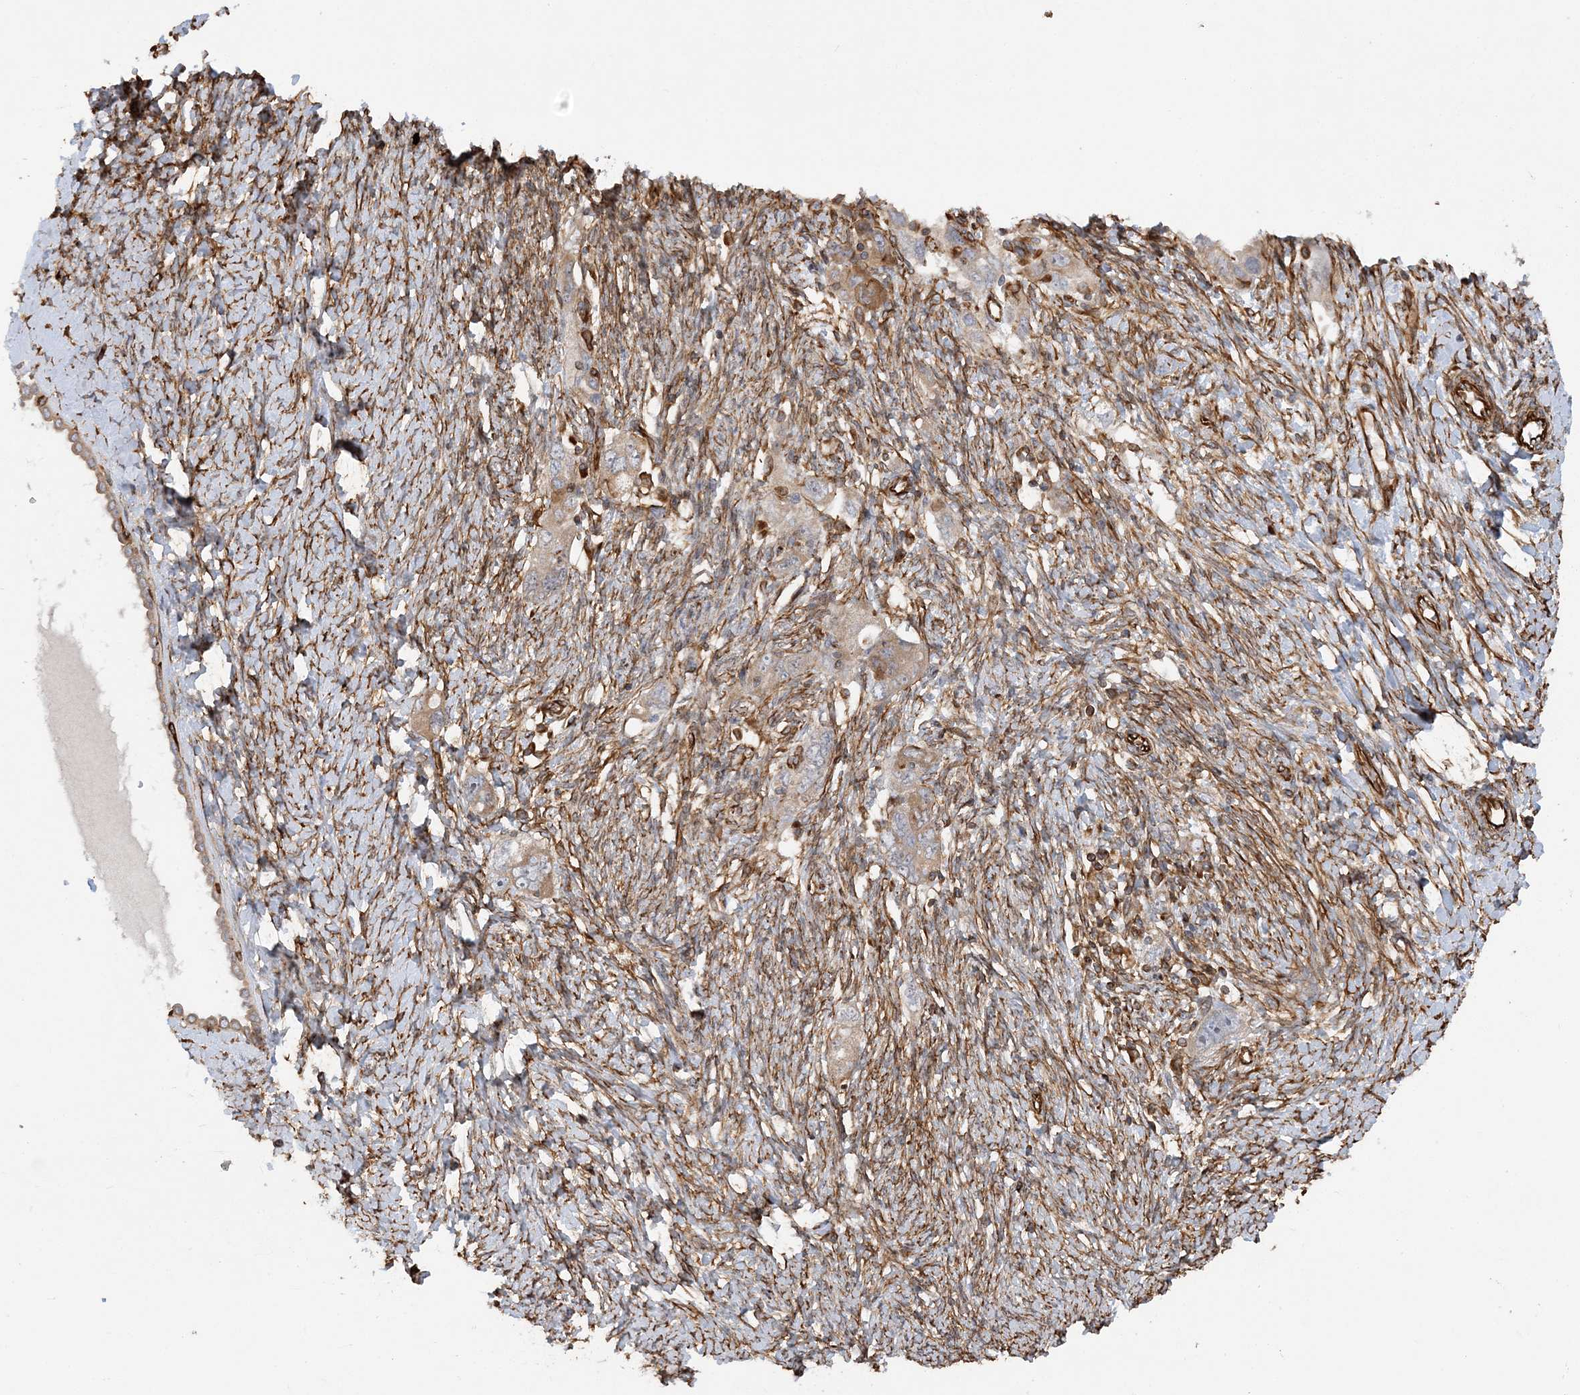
{"staining": {"intensity": "weak", "quantity": "25%-75%", "location": "cytoplasmic/membranous"}, "tissue": "ovarian cancer", "cell_type": "Tumor cells", "image_type": "cancer", "snomed": [{"axis": "morphology", "description": "Carcinoma, NOS"}, {"axis": "morphology", "description": "Cystadenocarcinoma, serous, NOS"}, {"axis": "topography", "description": "Ovary"}], "caption": "IHC of ovarian cancer shows low levels of weak cytoplasmic/membranous expression in about 25%-75% of tumor cells.", "gene": "FAM114A2", "patient": {"sex": "female", "age": 69}}